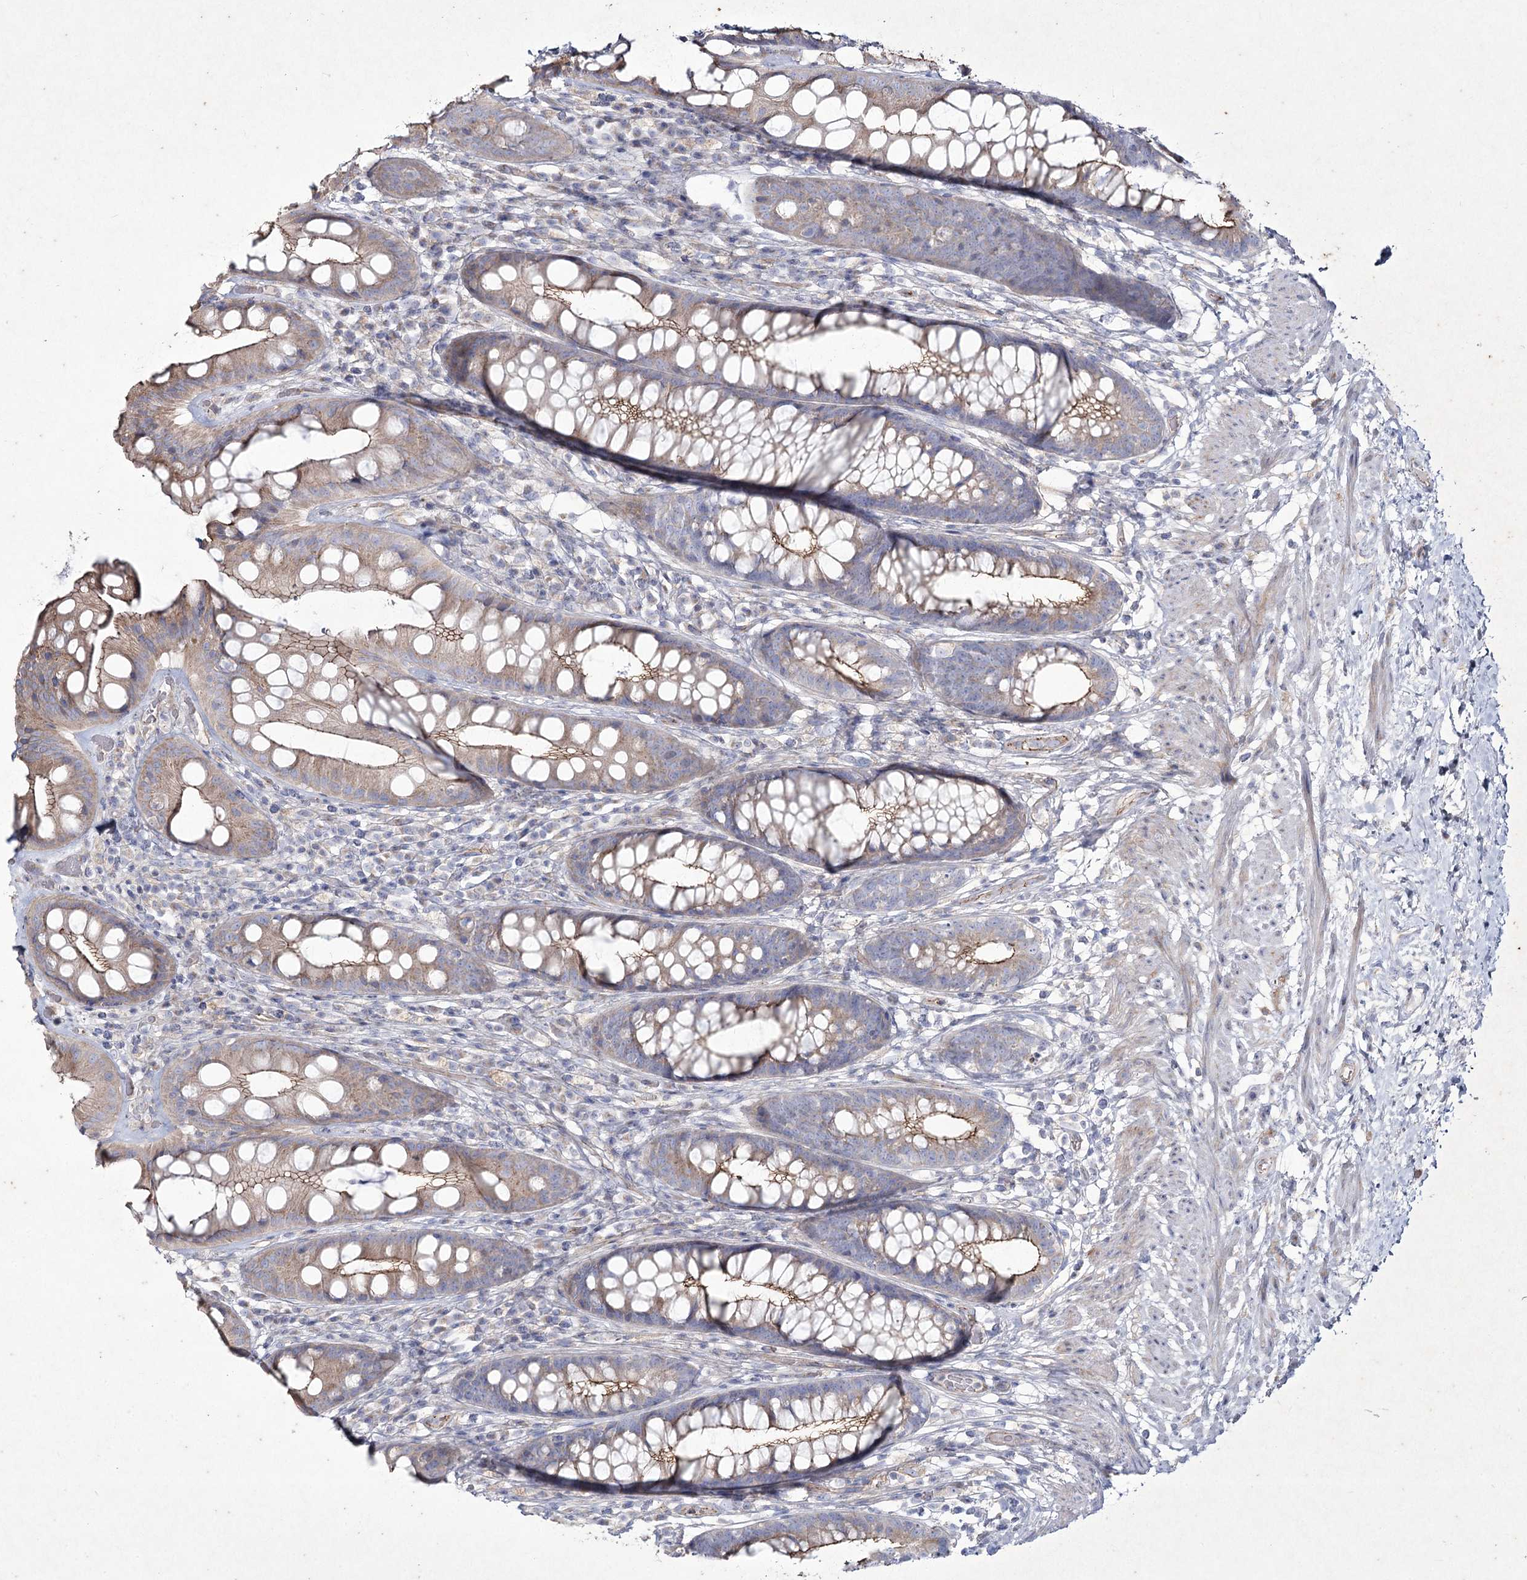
{"staining": {"intensity": "moderate", "quantity": "<25%", "location": "cytoplasmic/membranous"}, "tissue": "rectum", "cell_type": "Glandular cells", "image_type": "normal", "snomed": [{"axis": "morphology", "description": "Normal tissue, NOS"}, {"axis": "topography", "description": "Rectum"}], "caption": "Rectum stained with DAB (3,3'-diaminobenzidine) IHC demonstrates low levels of moderate cytoplasmic/membranous positivity in approximately <25% of glandular cells.", "gene": "LDLRAD3", "patient": {"sex": "male", "age": 74}}